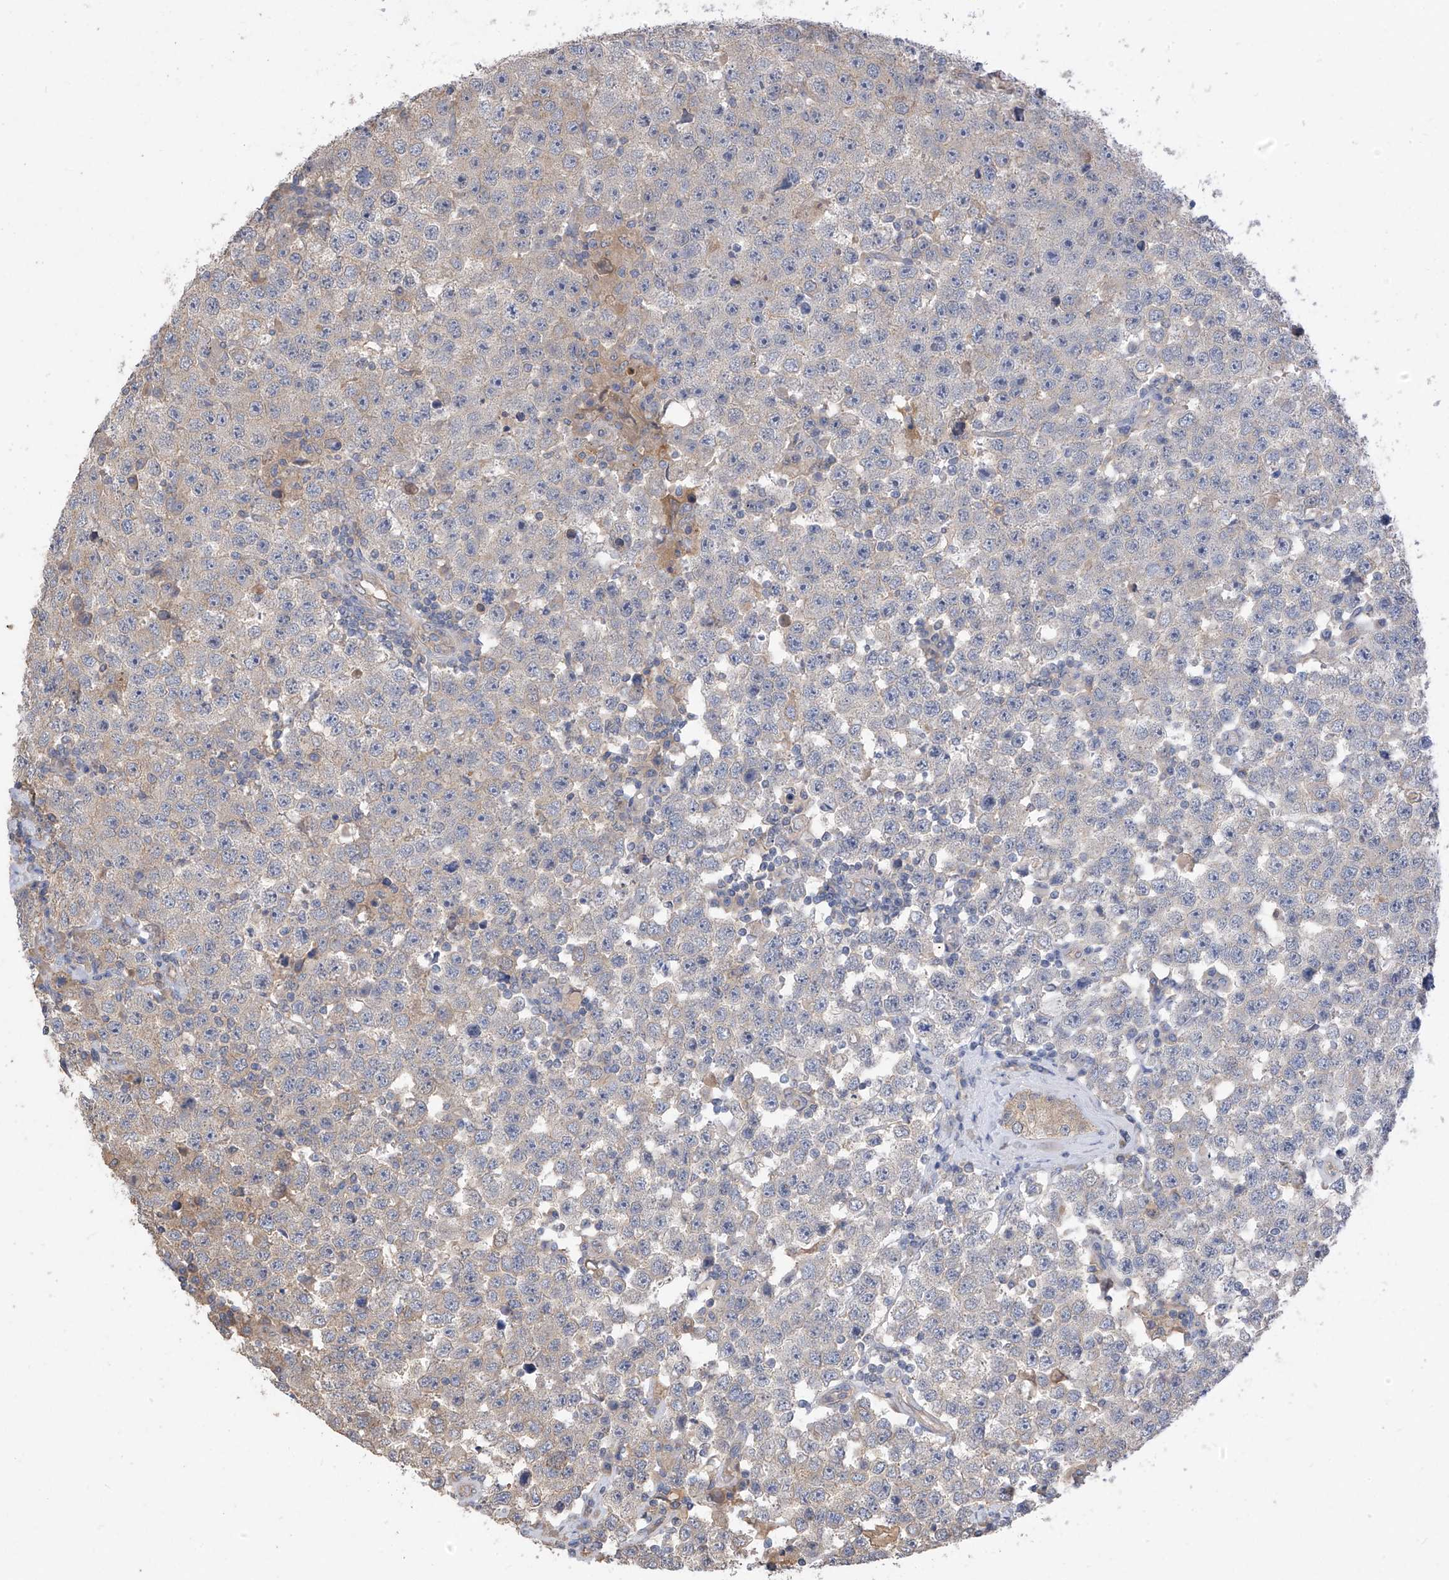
{"staining": {"intensity": "negative", "quantity": "none", "location": "none"}, "tissue": "testis cancer", "cell_type": "Tumor cells", "image_type": "cancer", "snomed": [{"axis": "morphology", "description": "Seminoma, NOS"}, {"axis": "topography", "description": "Testis"}], "caption": "A photomicrograph of testis cancer (seminoma) stained for a protein demonstrates no brown staining in tumor cells.", "gene": "PHACTR4", "patient": {"sex": "male", "age": 28}}